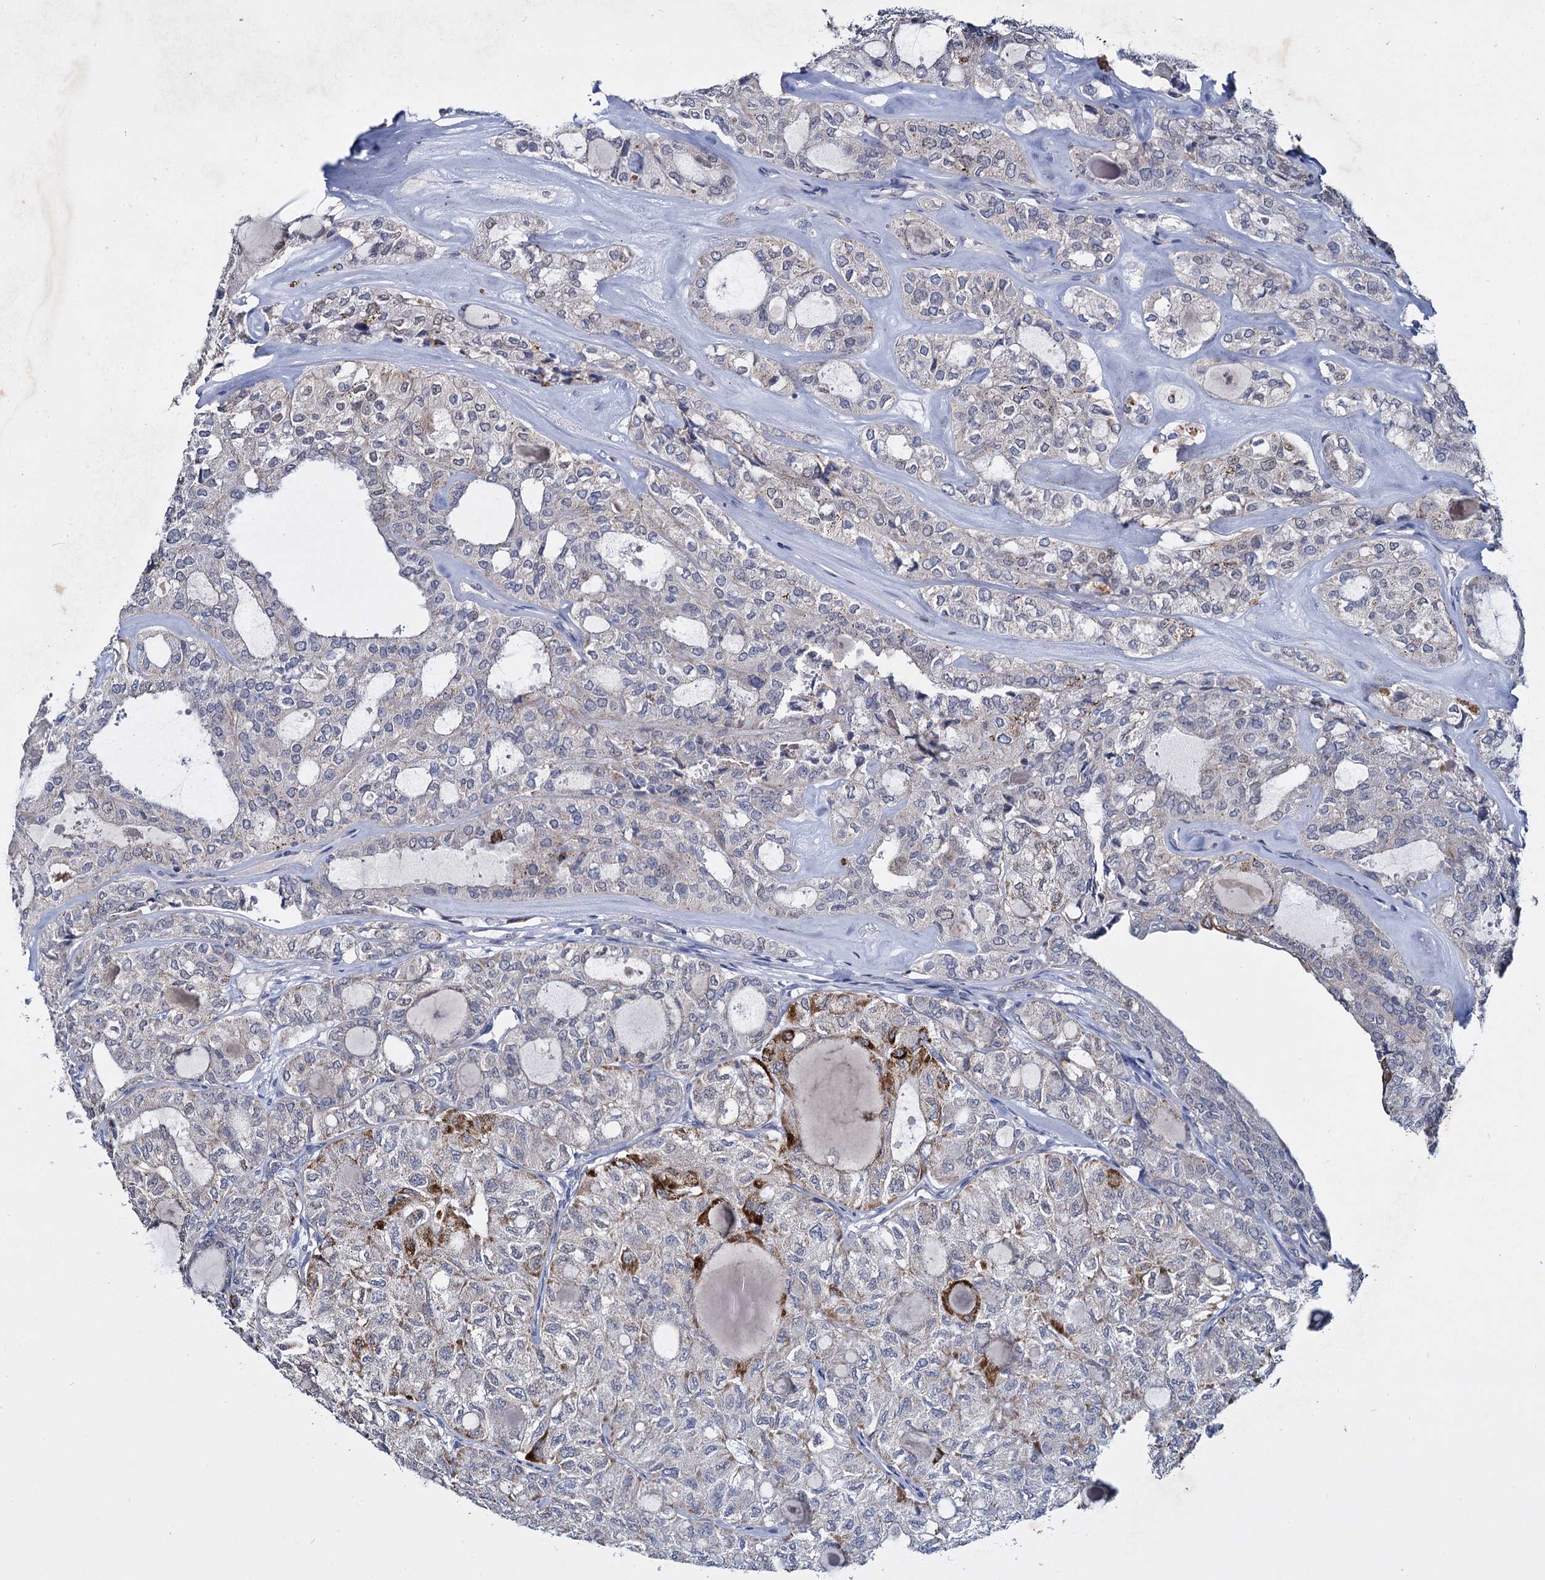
{"staining": {"intensity": "moderate", "quantity": "<25%", "location": "cytoplasmic/membranous"}, "tissue": "thyroid cancer", "cell_type": "Tumor cells", "image_type": "cancer", "snomed": [{"axis": "morphology", "description": "Follicular adenoma carcinoma, NOS"}, {"axis": "topography", "description": "Thyroid gland"}], "caption": "Moderate cytoplasmic/membranous expression is identified in approximately <25% of tumor cells in thyroid follicular adenoma carcinoma. The staining was performed using DAB, with brown indicating positive protein expression. Nuclei are stained blue with hematoxylin.", "gene": "RPUSD4", "patient": {"sex": "male", "age": 75}}